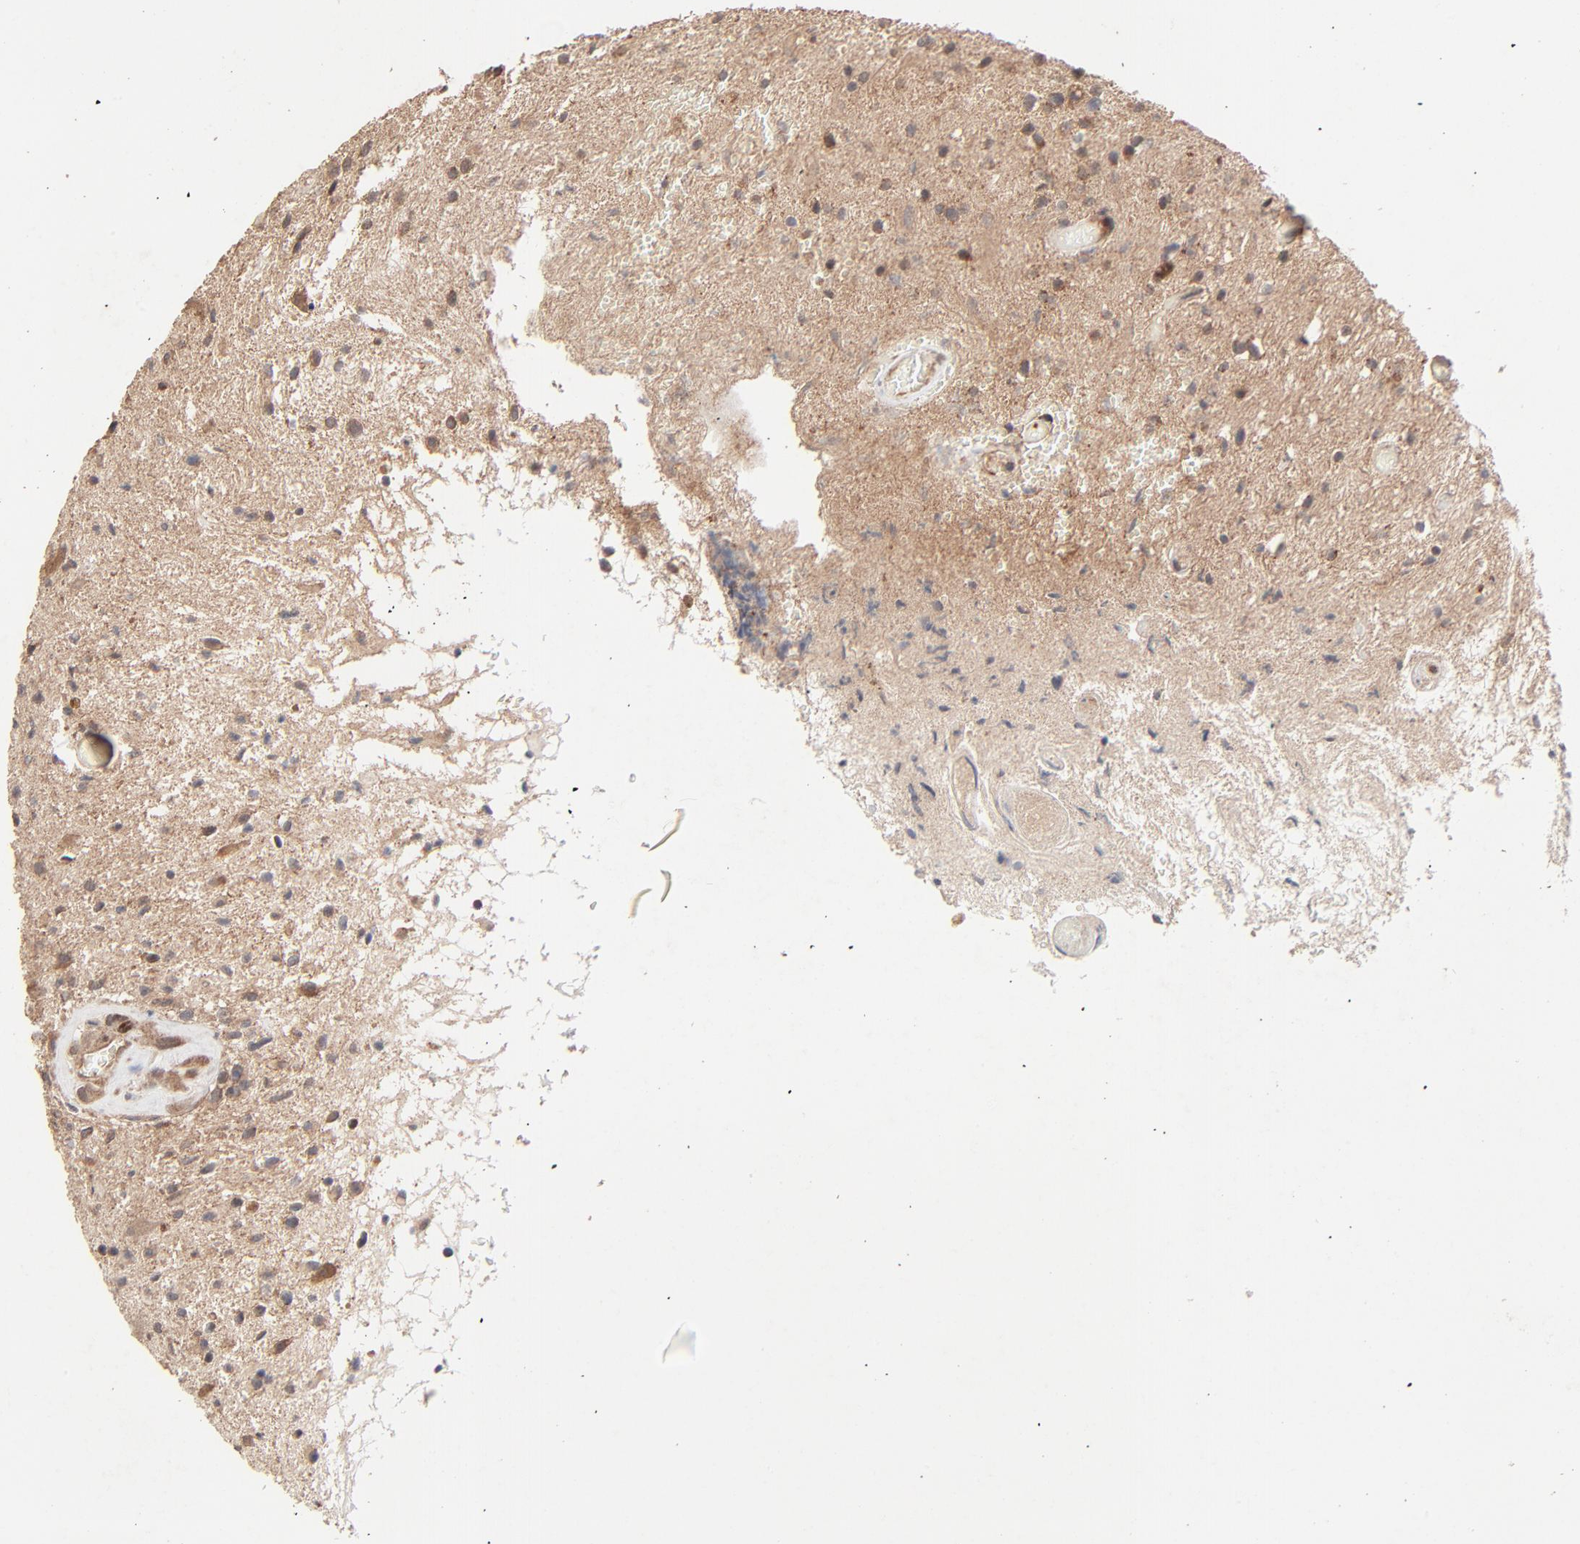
{"staining": {"intensity": "strong", "quantity": ">75%", "location": "cytoplasmic/membranous,nuclear"}, "tissue": "glioma", "cell_type": "Tumor cells", "image_type": "cancer", "snomed": [{"axis": "morphology", "description": "Glioma, malignant, High grade"}, {"axis": "topography", "description": "Brain"}], "caption": "Protein analysis of high-grade glioma (malignant) tissue displays strong cytoplasmic/membranous and nuclear positivity in approximately >75% of tumor cells.", "gene": "ABLIM3", "patient": {"sex": "male", "age": 33}}